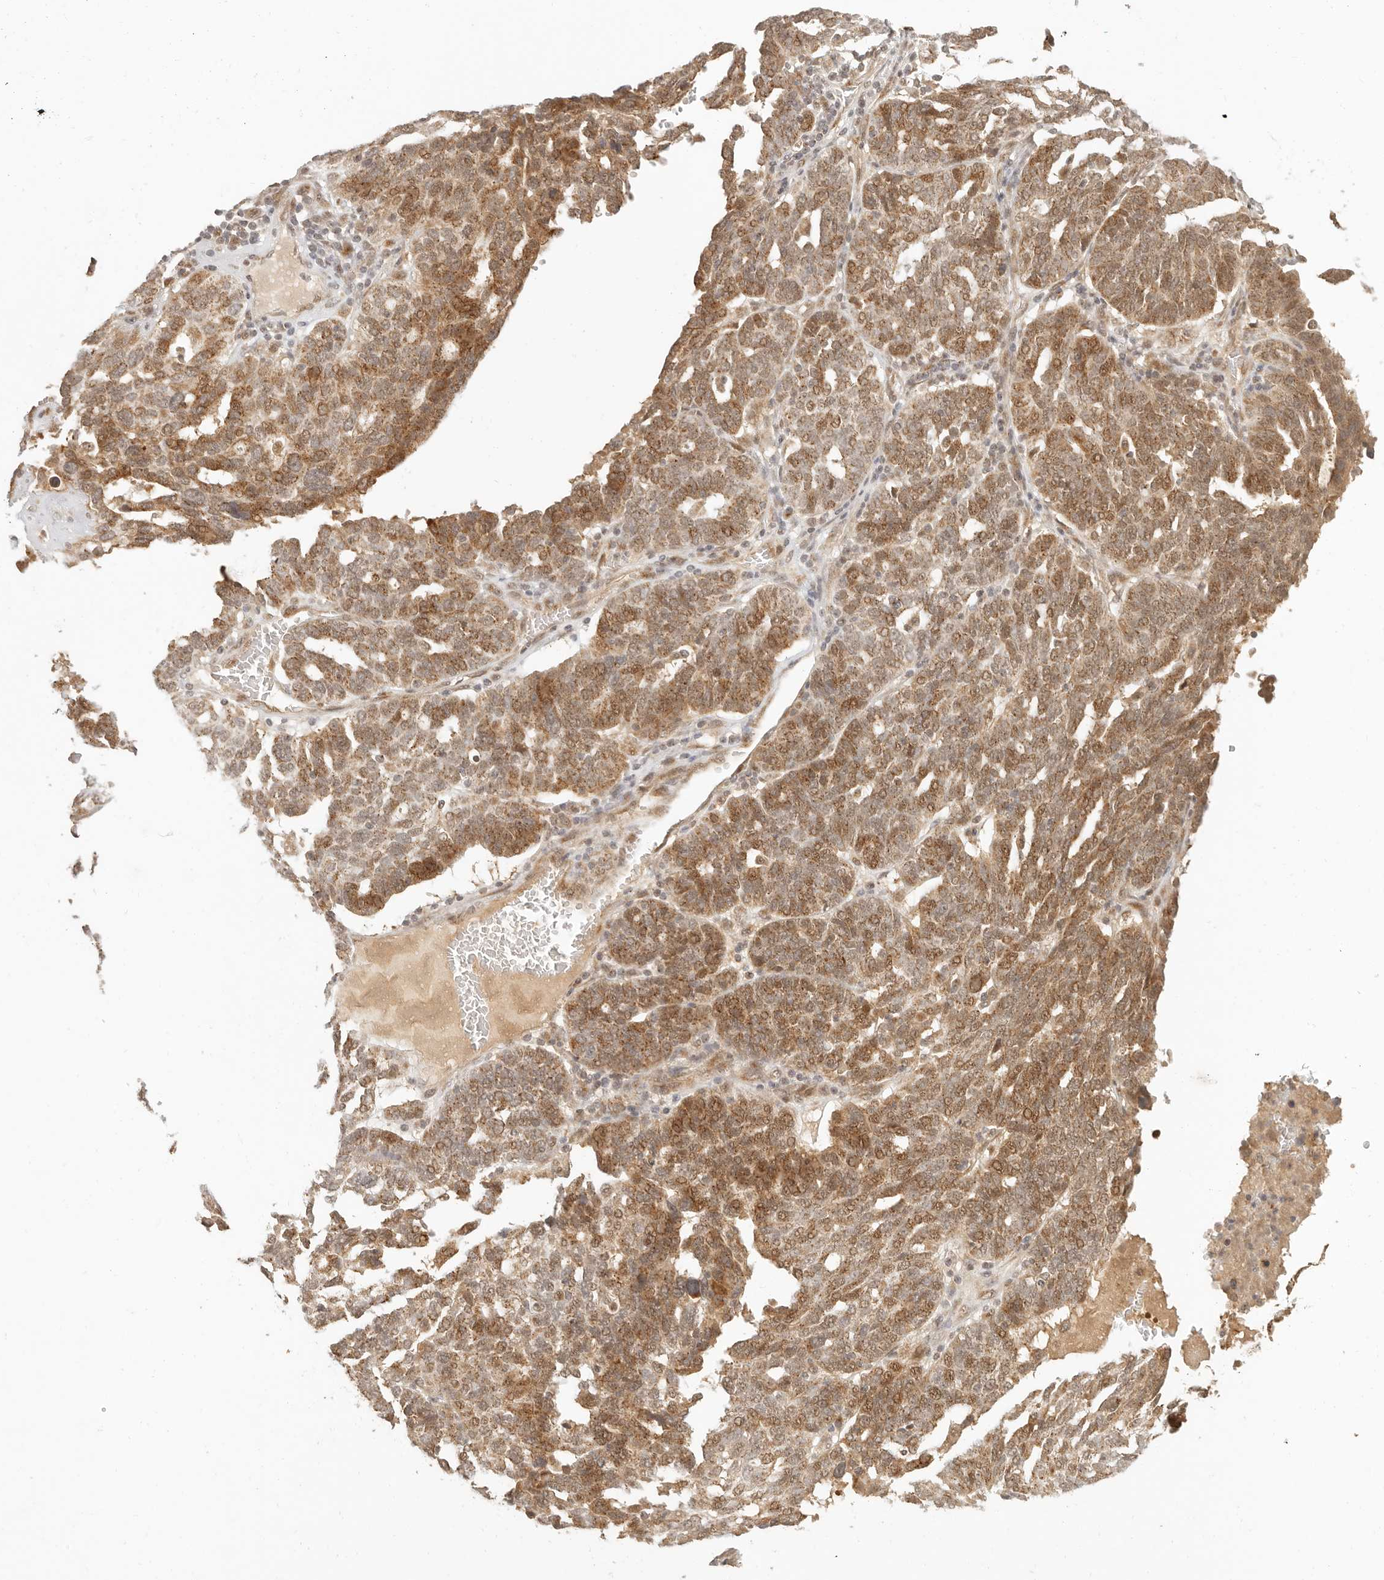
{"staining": {"intensity": "moderate", "quantity": ">75%", "location": "cytoplasmic/membranous,nuclear"}, "tissue": "ovarian cancer", "cell_type": "Tumor cells", "image_type": "cancer", "snomed": [{"axis": "morphology", "description": "Cystadenocarcinoma, serous, NOS"}, {"axis": "topography", "description": "Ovary"}], "caption": "Tumor cells exhibit medium levels of moderate cytoplasmic/membranous and nuclear expression in approximately >75% of cells in ovarian cancer.", "gene": "INTS11", "patient": {"sex": "female", "age": 59}}